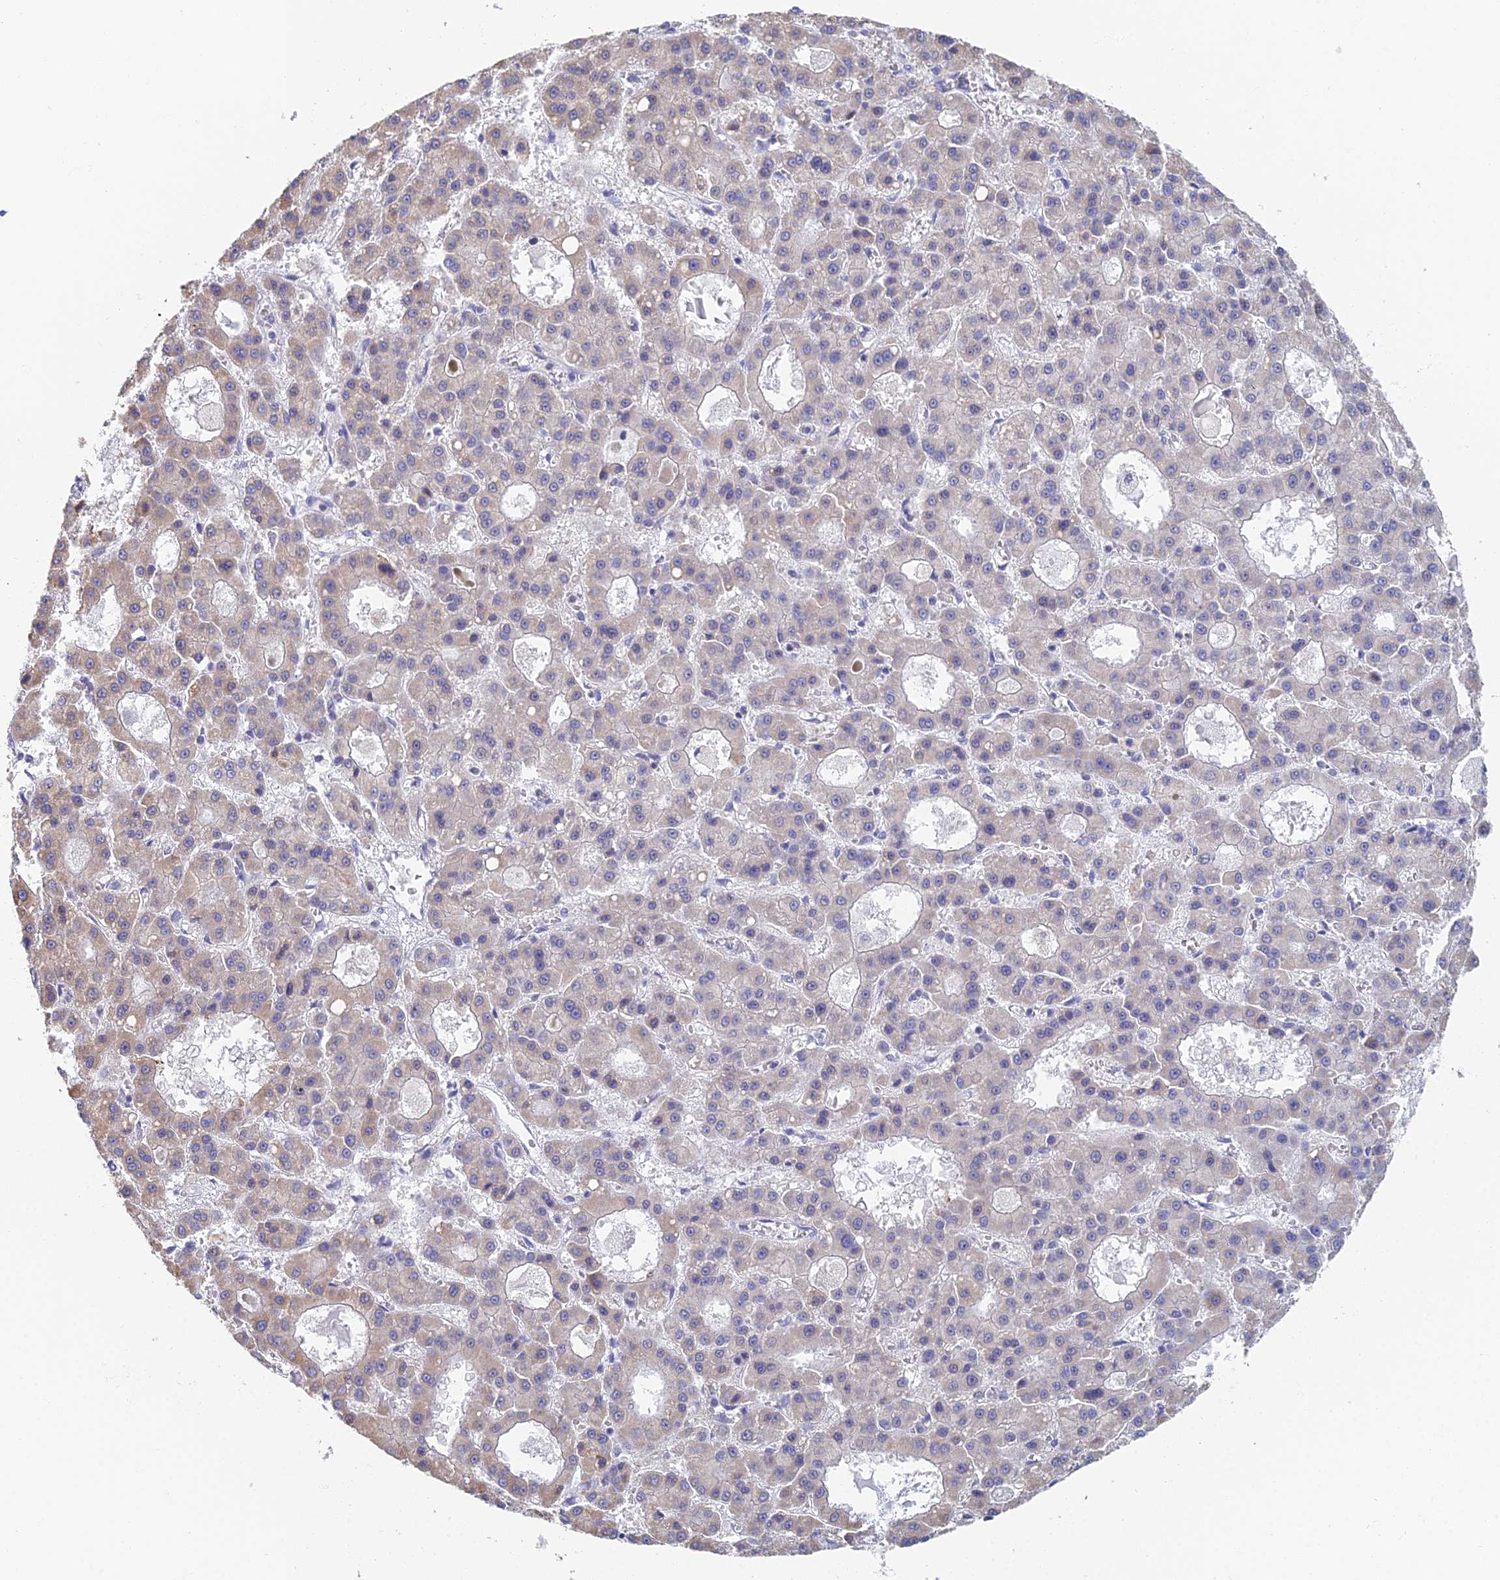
{"staining": {"intensity": "weak", "quantity": ">75%", "location": "cytoplasmic/membranous"}, "tissue": "liver cancer", "cell_type": "Tumor cells", "image_type": "cancer", "snomed": [{"axis": "morphology", "description": "Carcinoma, Hepatocellular, NOS"}, {"axis": "topography", "description": "Liver"}], "caption": "Liver cancer (hepatocellular carcinoma) tissue reveals weak cytoplasmic/membranous staining in approximately >75% of tumor cells, visualized by immunohistochemistry.", "gene": "MCM2", "patient": {"sex": "male", "age": 70}}